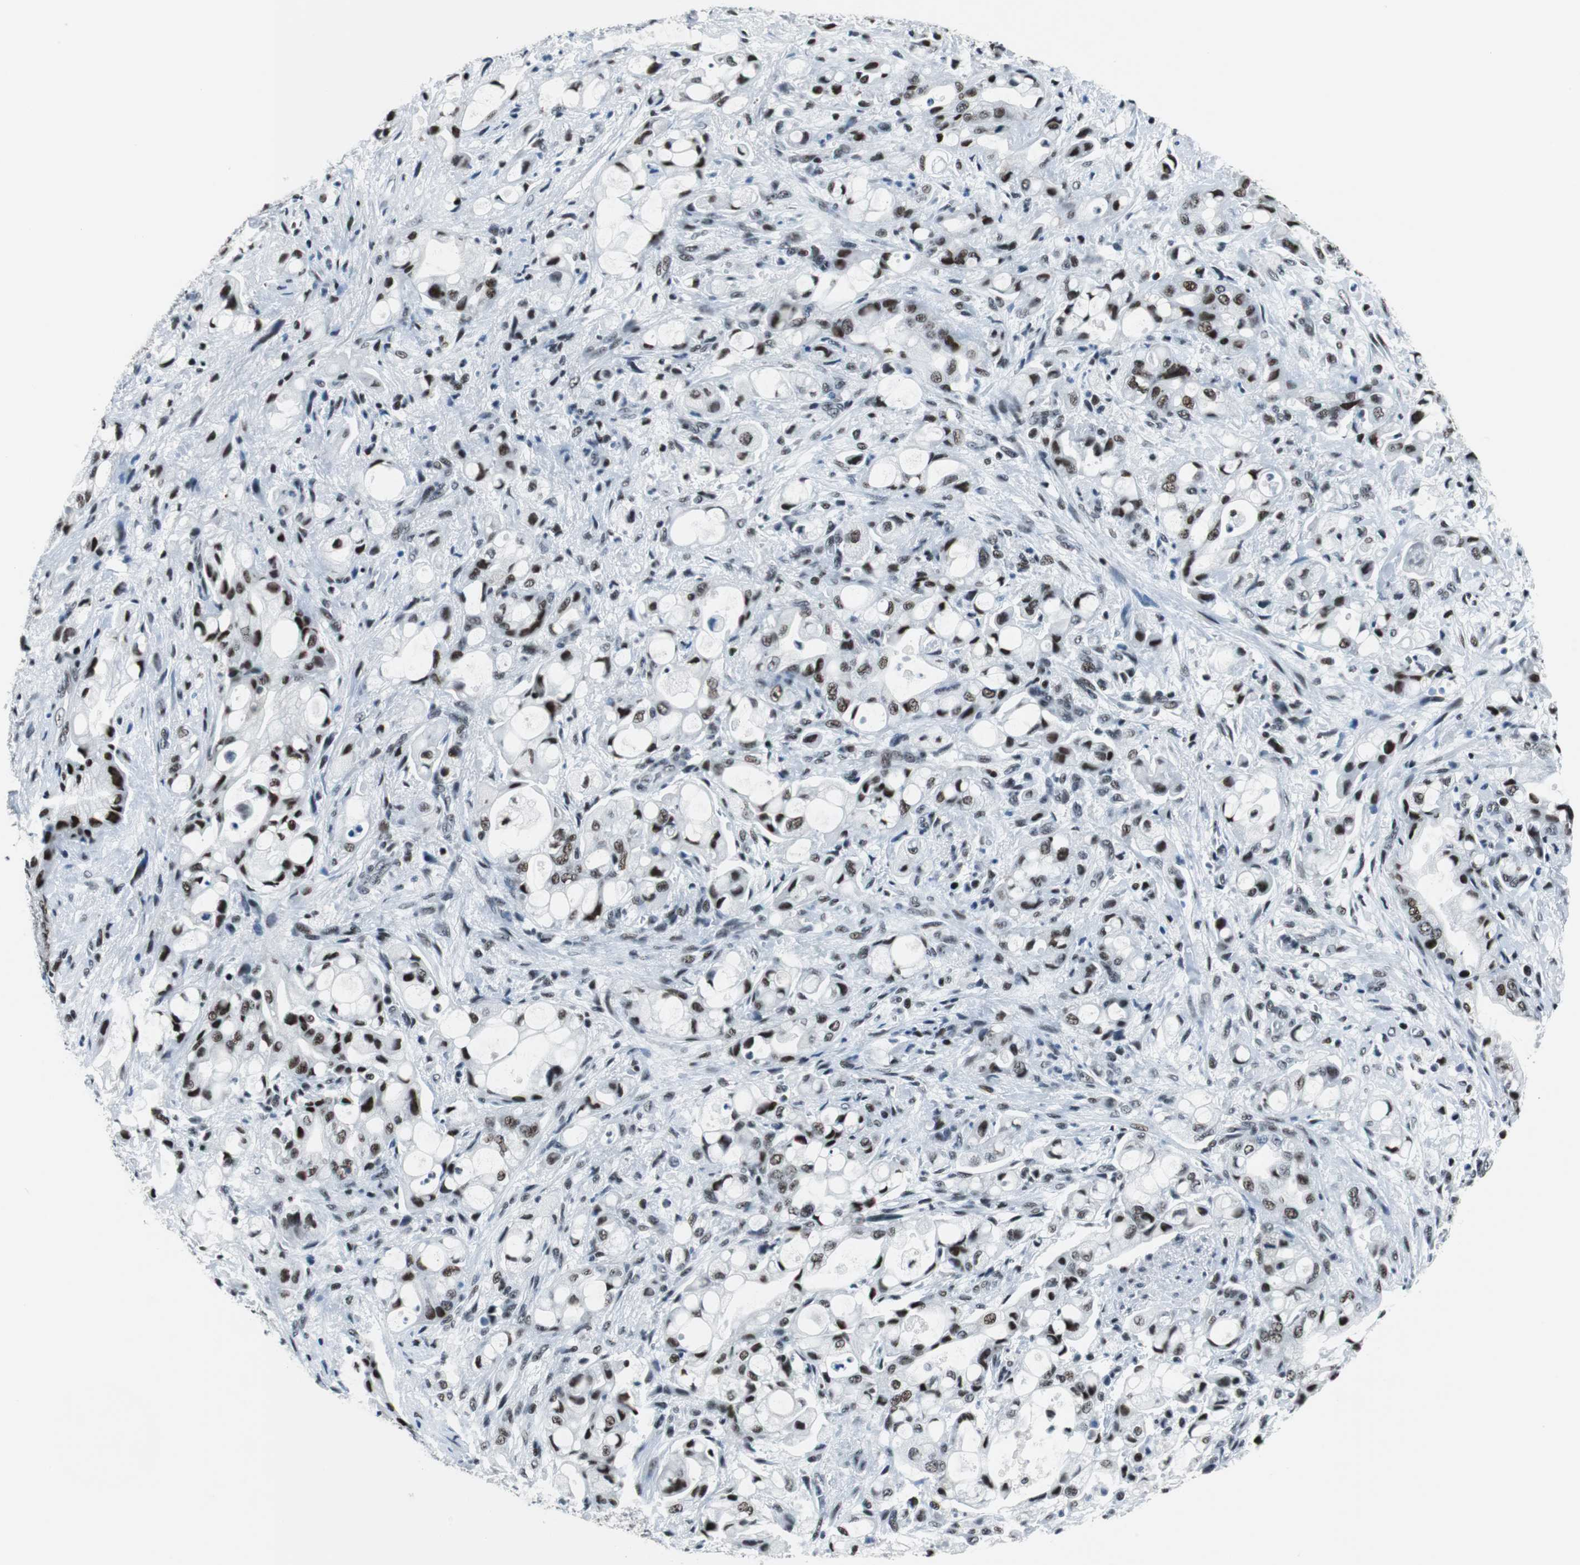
{"staining": {"intensity": "moderate", "quantity": "25%-75%", "location": "nuclear"}, "tissue": "pancreatic cancer", "cell_type": "Tumor cells", "image_type": "cancer", "snomed": [{"axis": "morphology", "description": "Adenocarcinoma, NOS"}, {"axis": "topography", "description": "Pancreas"}], "caption": "Adenocarcinoma (pancreatic) stained for a protein (brown) demonstrates moderate nuclear positive expression in about 25%-75% of tumor cells.", "gene": "HDAC3", "patient": {"sex": "male", "age": 79}}